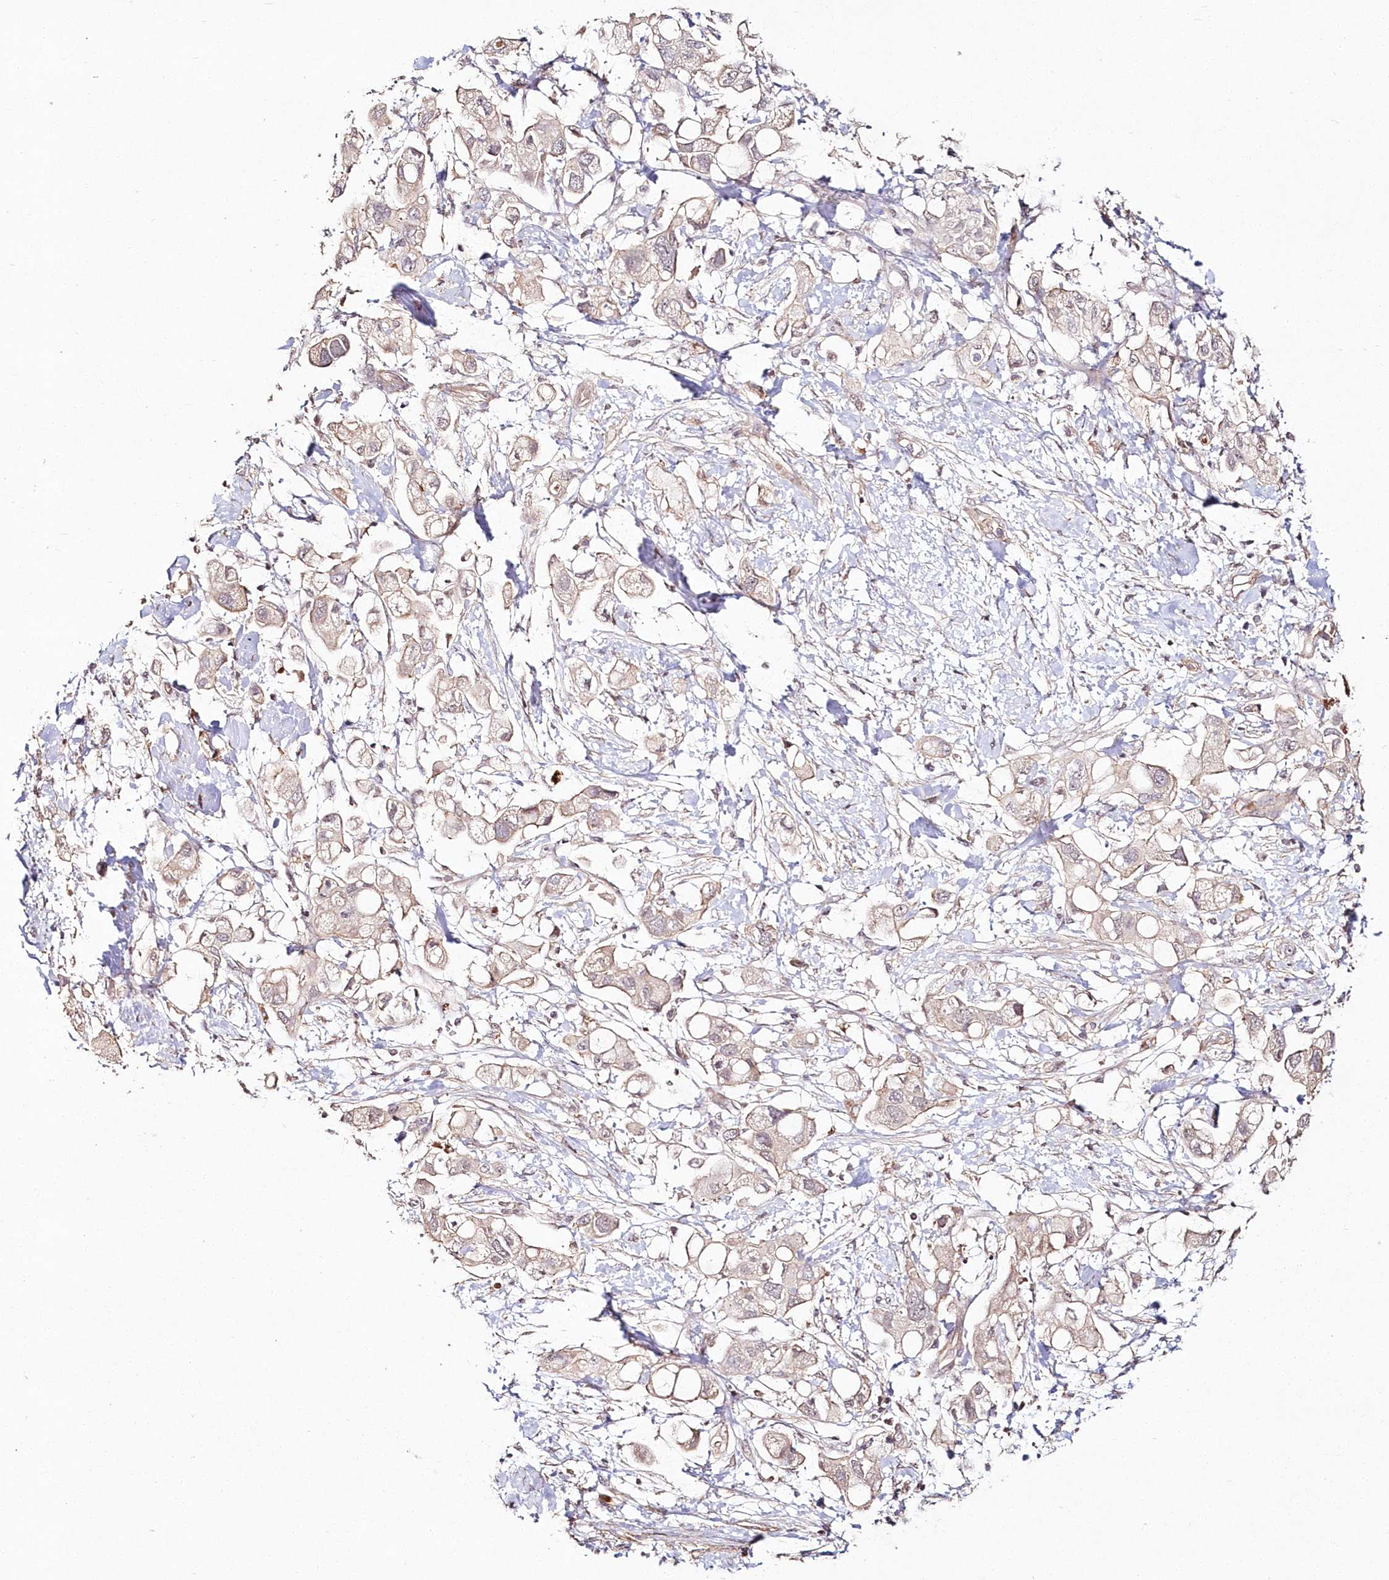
{"staining": {"intensity": "weak", "quantity": ">75%", "location": "cytoplasmic/membranous"}, "tissue": "pancreatic cancer", "cell_type": "Tumor cells", "image_type": "cancer", "snomed": [{"axis": "morphology", "description": "Adenocarcinoma, NOS"}, {"axis": "topography", "description": "Pancreas"}], "caption": "Human pancreatic cancer stained for a protein (brown) displays weak cytoplasmic/membranous positive expression in approximately >75% of tumor cells.", "gene": "HYCC2", "patient": {"sex": "female", "age": 56}}